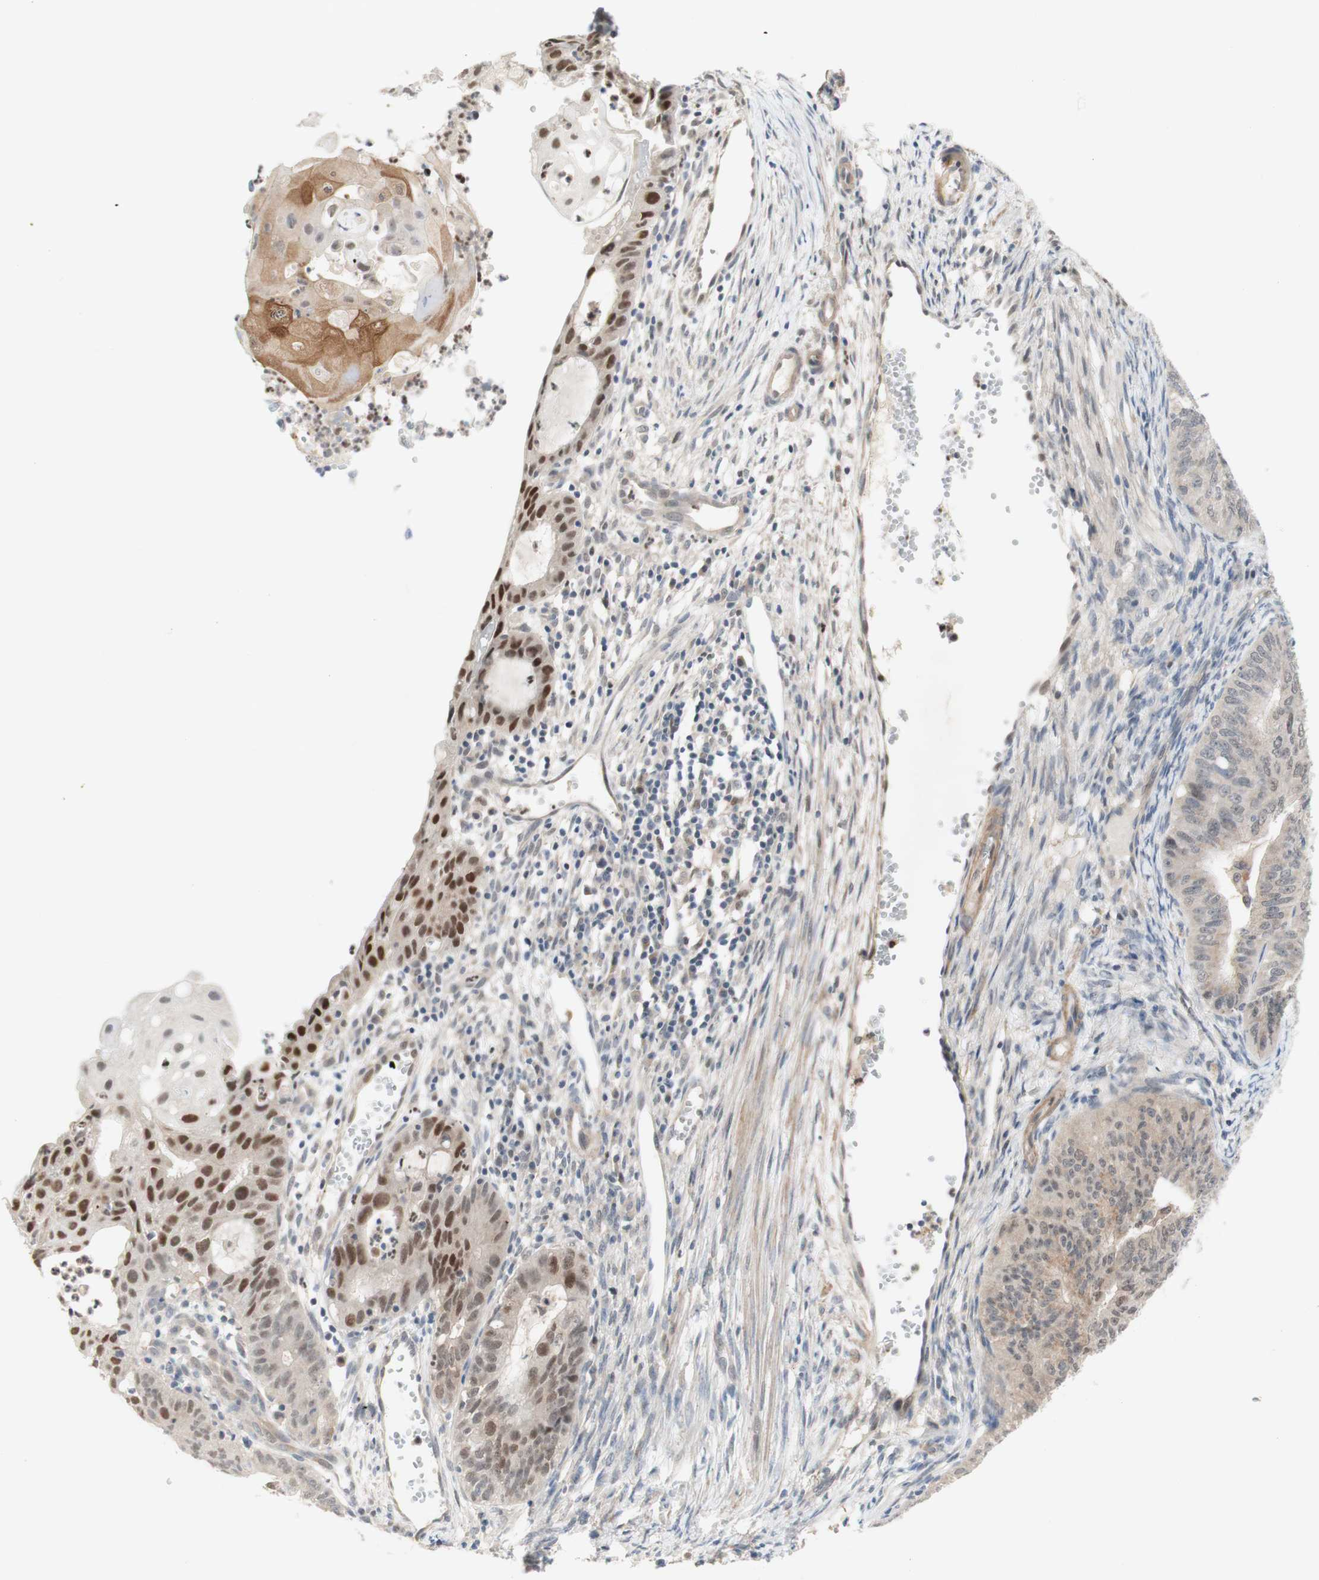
{"staining": {"intensity": "moderate", "quantity": "25%-75%", "location": "nuclear"}, "tissue": "endometrial cancer", "cell_type": "Tumor cells", "image_type": "cancer", "snomed": [{"axis": "morphology", "description": "Adenocarcinoma, NOS"}, {"axis": "topography", "description": "Endometrium"}], "caption": "Protein expression analysis of human endometrial cancer (adenocarcinoma) reveals moderate nuclear staining in approximately 25%-75% of tumor cells.", "gene": "RFNG", "patient": {"sex": "female", "age": 32}}